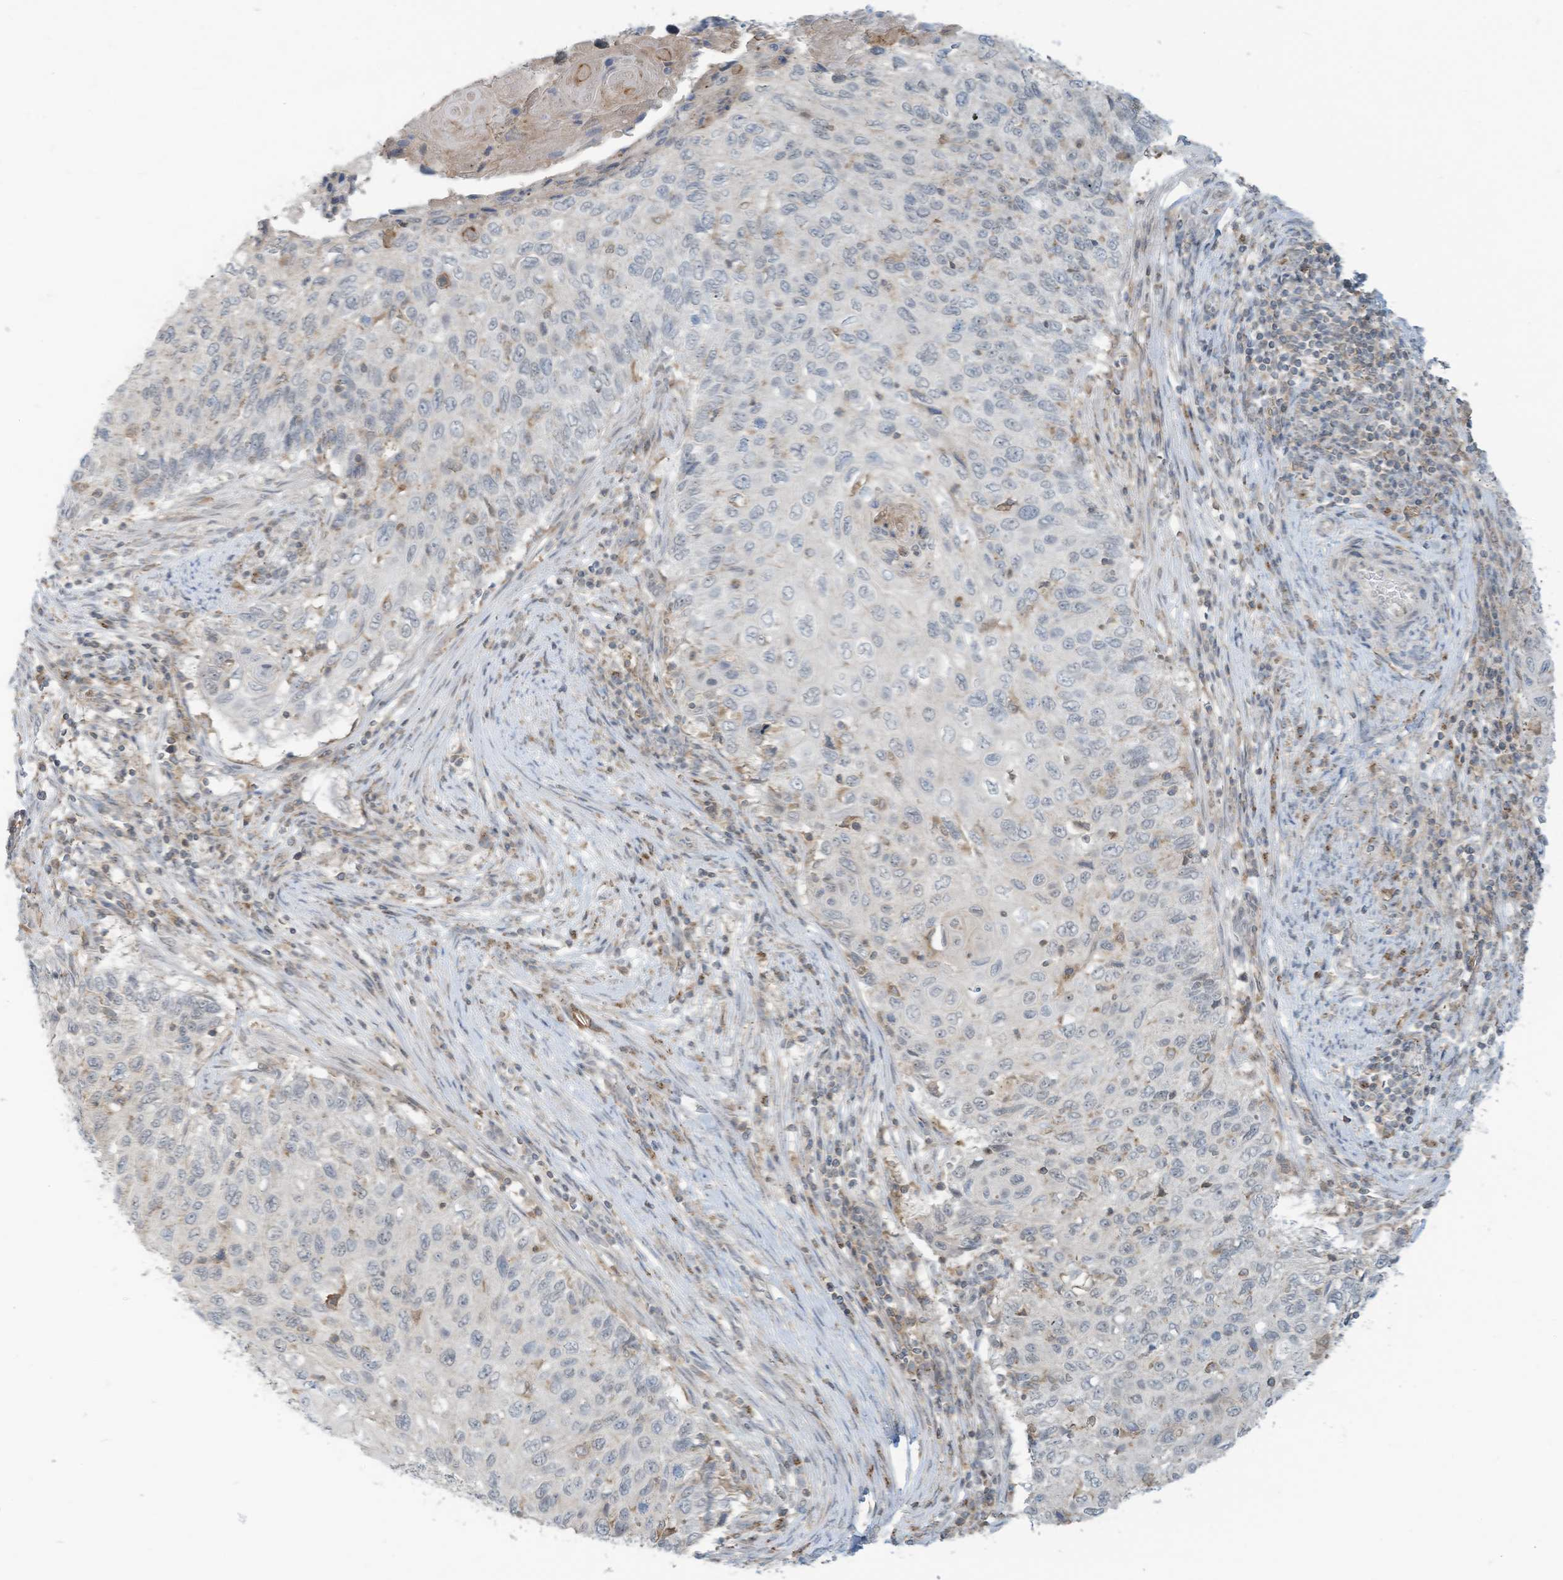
{"staining": {"intensity": "negative", "quantity": "none", "location": "none"}, "tissue": "cervical cancer", "cell_type": "Tumor cells", "image_type": "cancer", "snomed": [{"axis": "morphology", "description": "Squamous cell carcinoma, NOS"}, {"axis": "topography", "description": "Cervix"}], "caption": "Immunohistochemistry of cervical squamous cell carcinoma shows no expression in tumor cells.", "gene": "PARVG", "patient": {"sex": "female", "age": 70}}